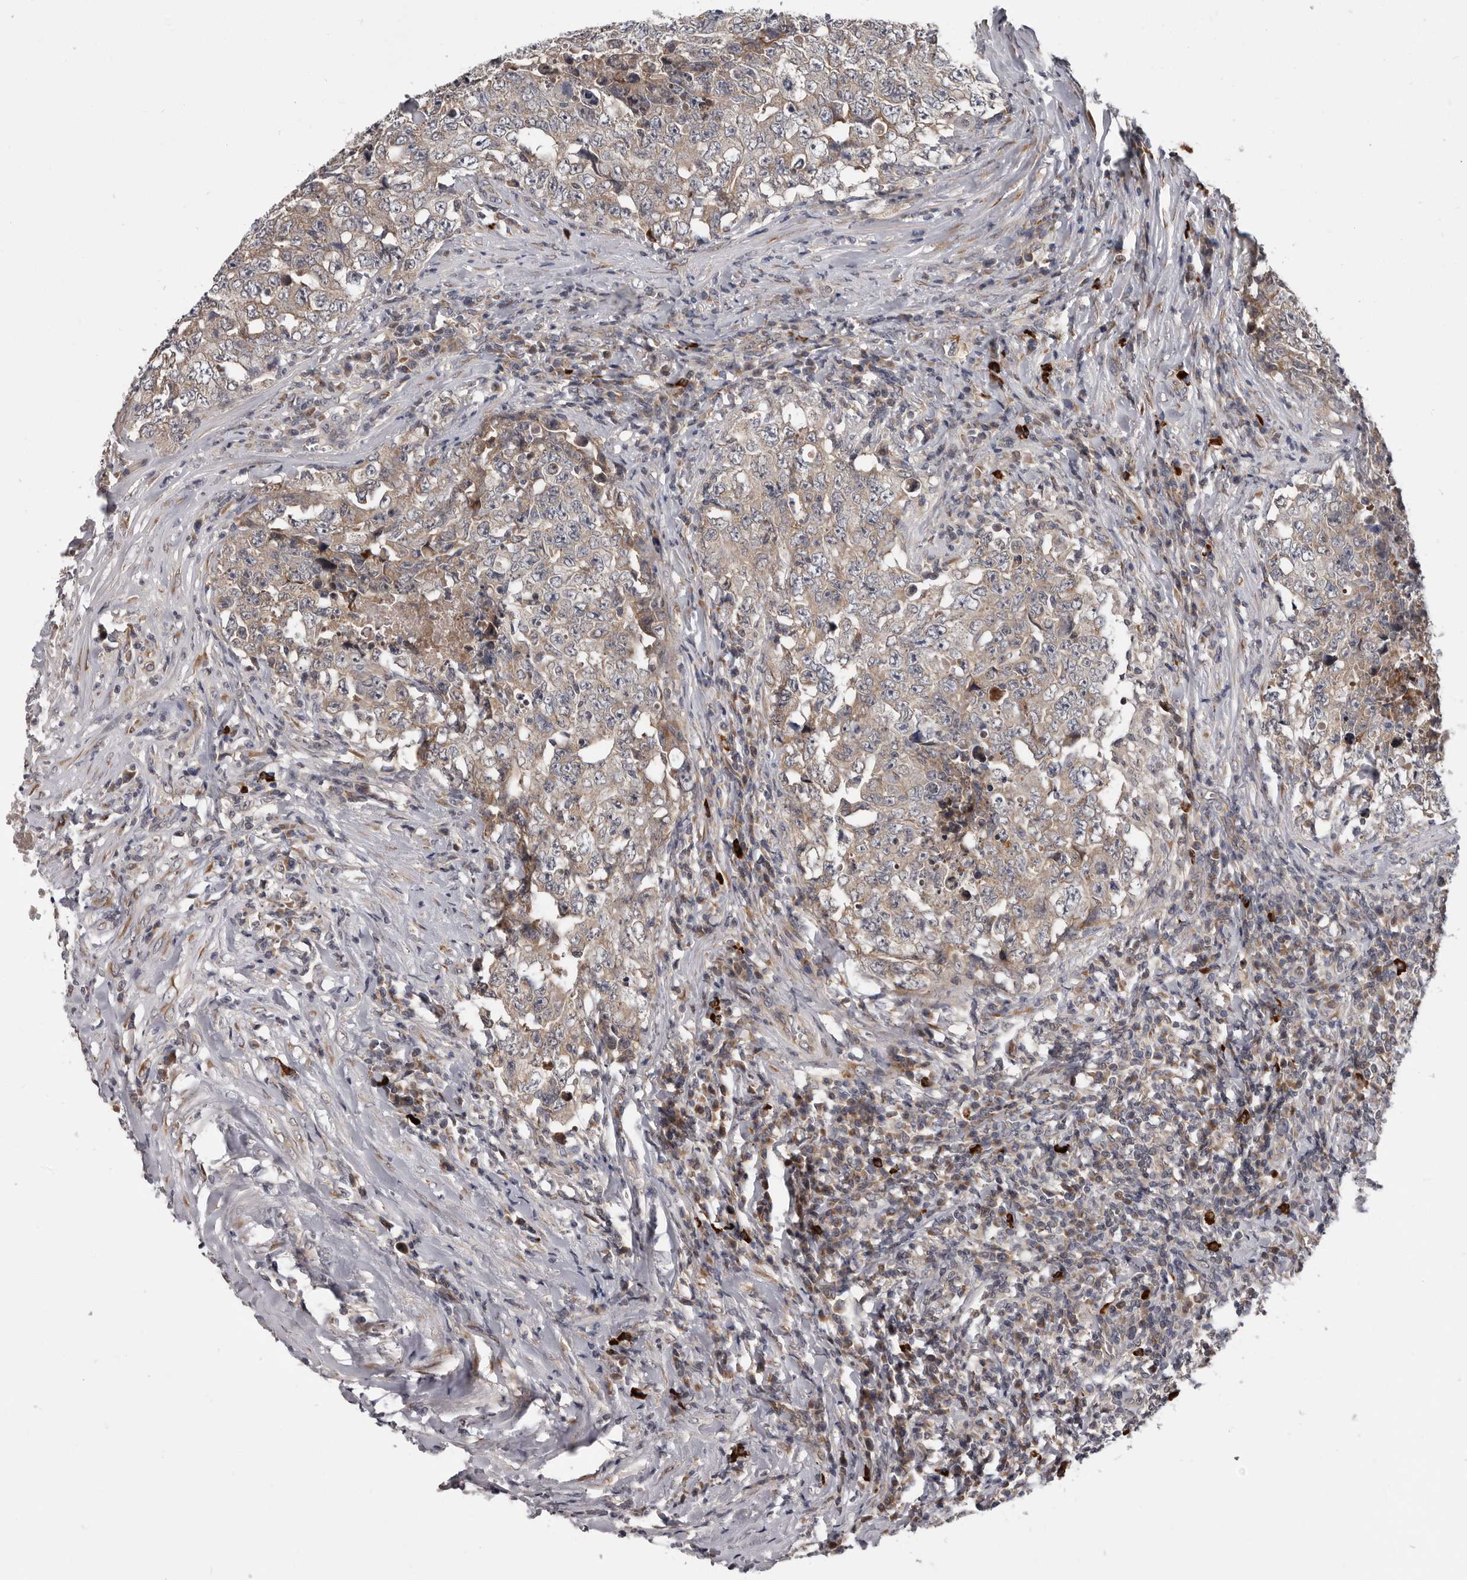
{"staining": {"intensity": "weak", "quantity": ">75%", "location": "cytoplasmic/membranous"}, "tissue": "testis cancer", "cell_type": "Tumor cells", "image_type": "cancer", "snomed": [{"axis": "morphology", "description": "Carcinoma, Embryonal, NOS"}, {"axis": "topography", "description": "Testis"}], "caption": "Testis cancer stained with a brown dye shows weak cytoplasmic/membranous positive positivity in approximately >75% of tumor cells.", "gene": "MED8", "patient": {"sex": "male", "age": 26}}